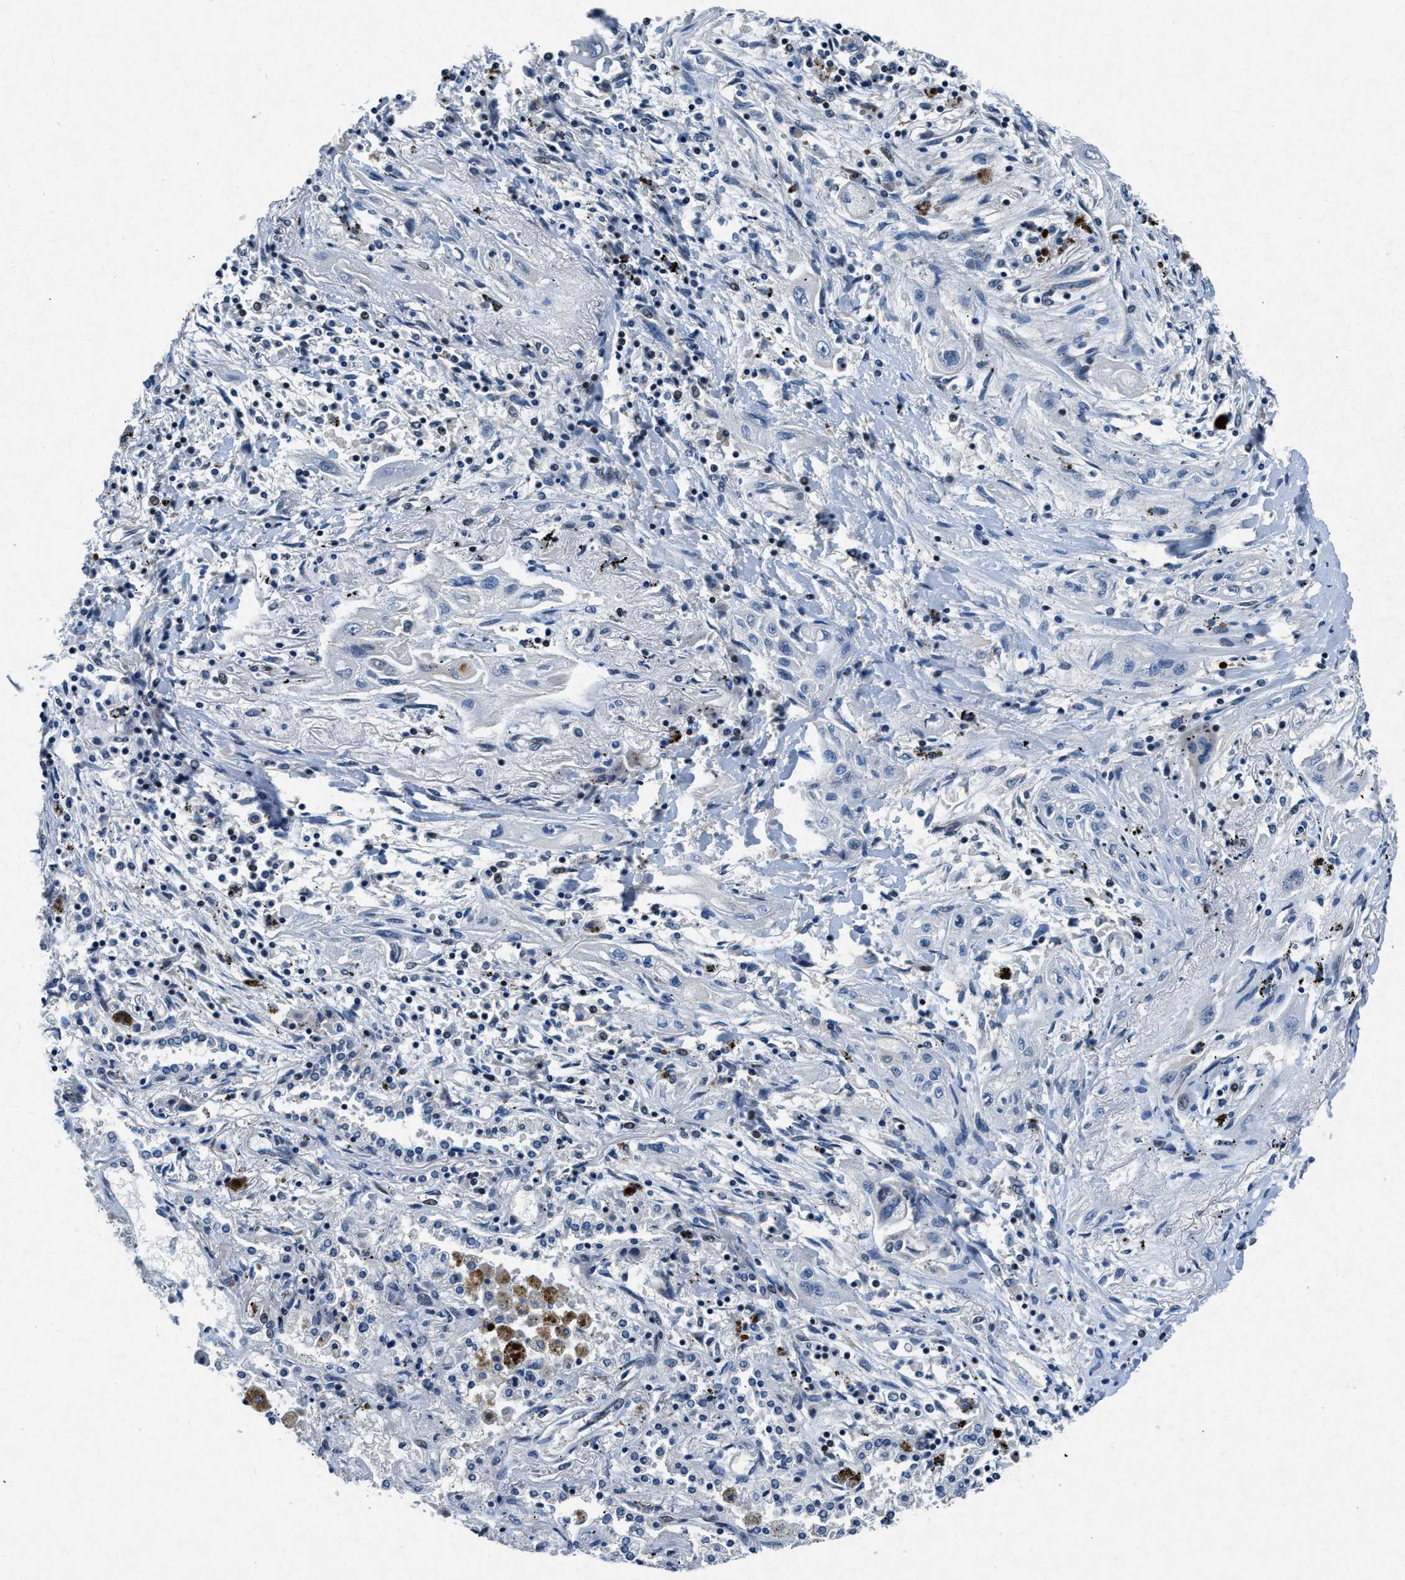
{"staining": {"intensity": "negative", "quantity": "none", "location": "none"}, "tissue": "lung cancer", "cell_type": "Tumor cells", "image_type": "cancer", "snomed": [{"axis": "morphology", "description": "Squamous cell carcinoma, NOS"}, {"axis": "topography", "description": "Lung"}], "caption": "A micrograph of lung squamous cell carcinoma stained for a protein displays no brown staining in tumor cells. (DAB IHC with hematoxylin counter stain).", "gene": "PHLDA1", "patient": {"sex": "female", "age": 47}}